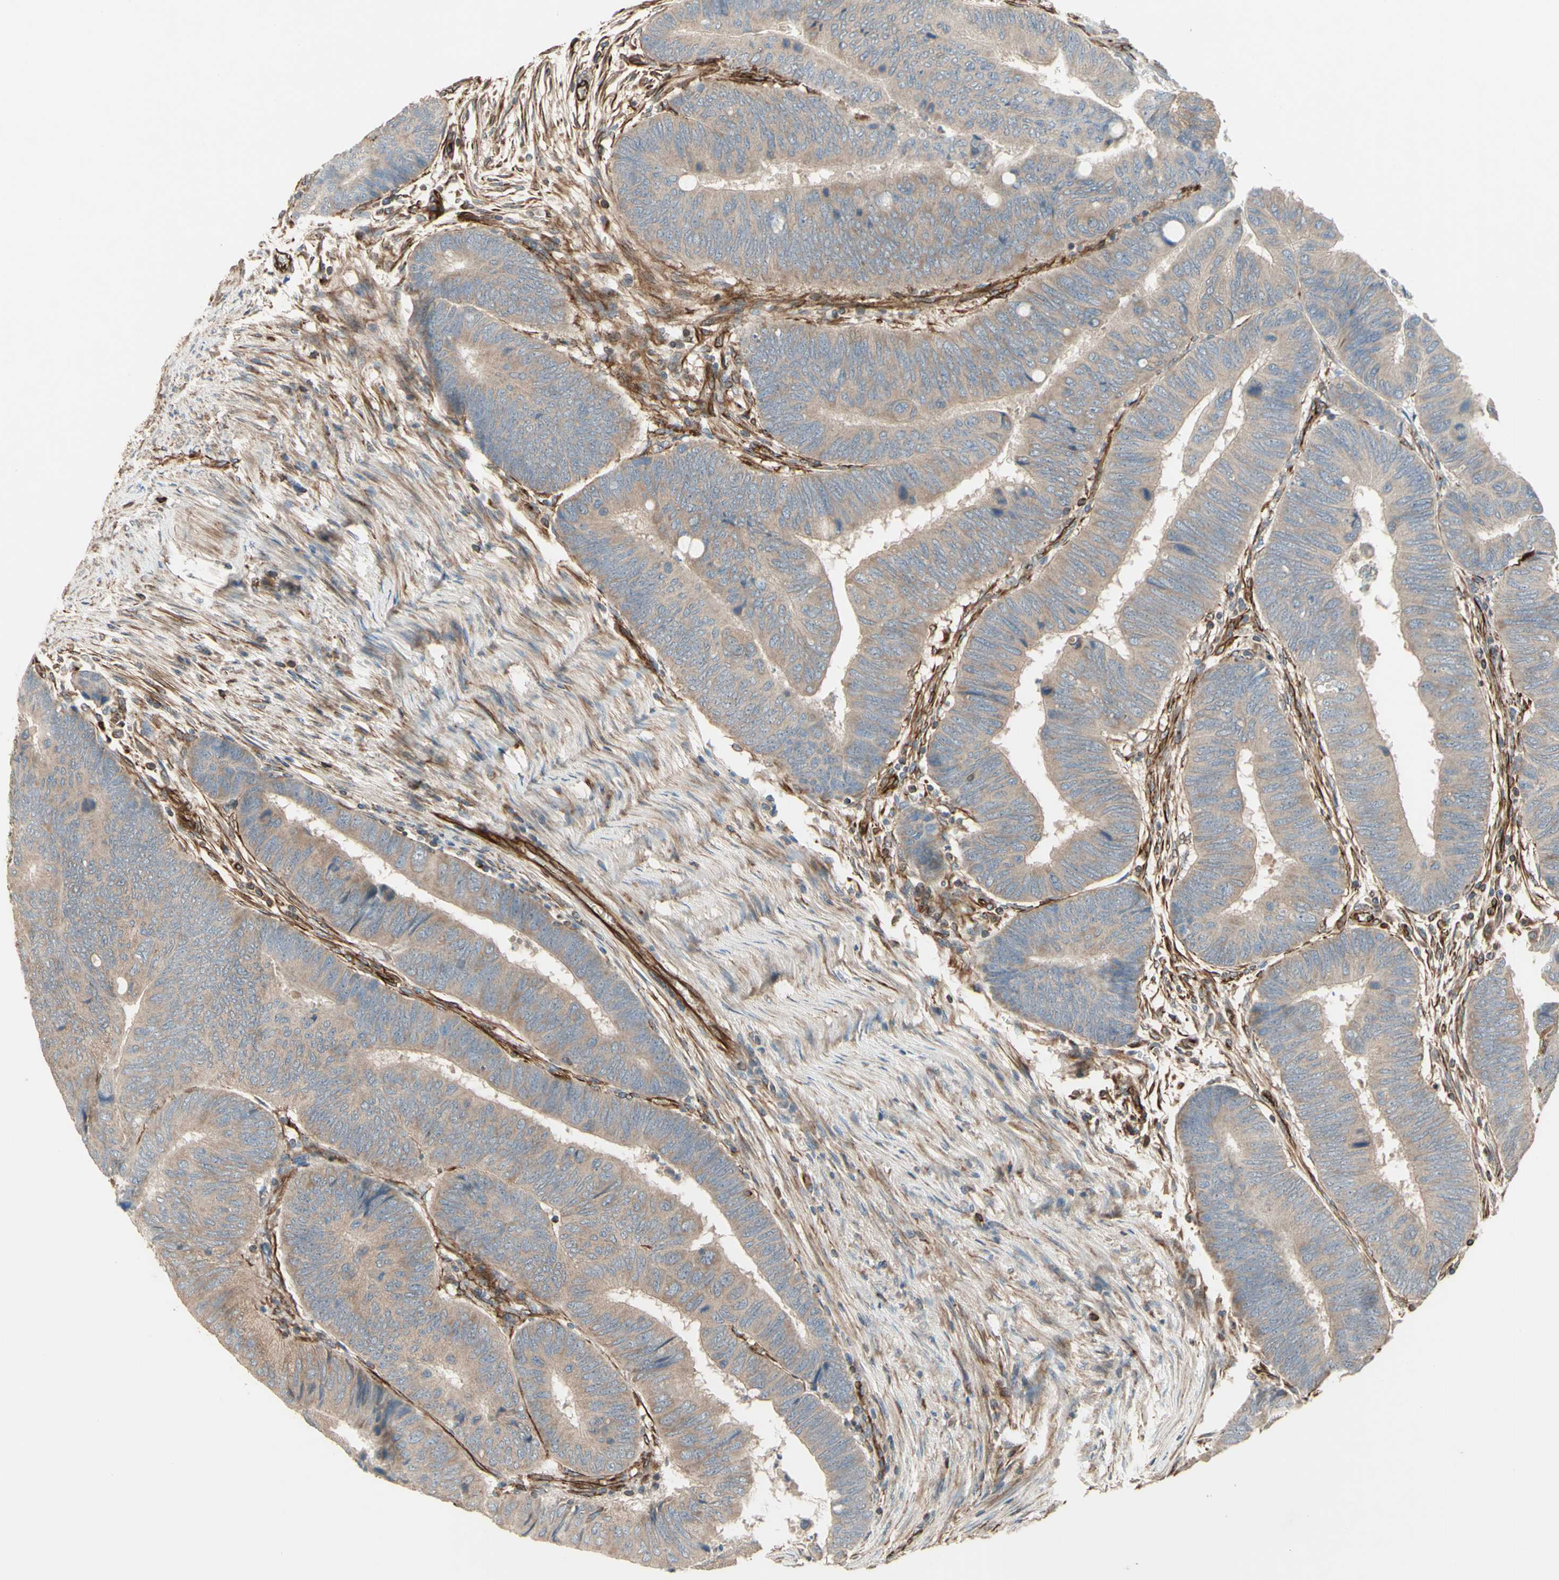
{"staining": {"intensity": "weak", "quantity": "25%-75%", "location": "cytoplasmic/membranous"}, "tissue": "colorectal cancer", "cell_type": "Tumor cells", "image_type": "cancer", "snomed": [{"axis": "morphology", "description": "Normal tissue, NOS"}, {"axis": "morphology", "description": "Adenocarcinoma, NOS"}, {"axis": "topography", "description": "Rectum"}, {"axis": "topography", "description": "Peripheral nerve tissue"}], "caption": "Weak cytoplasmic/membranous positivity for a protein is seen in approximately 25%-75% of tumor cells of colorectal cancer using immunohistochemistry.", "gene": "TRAF2", "patient": {"sex": "male", "age": 92}}